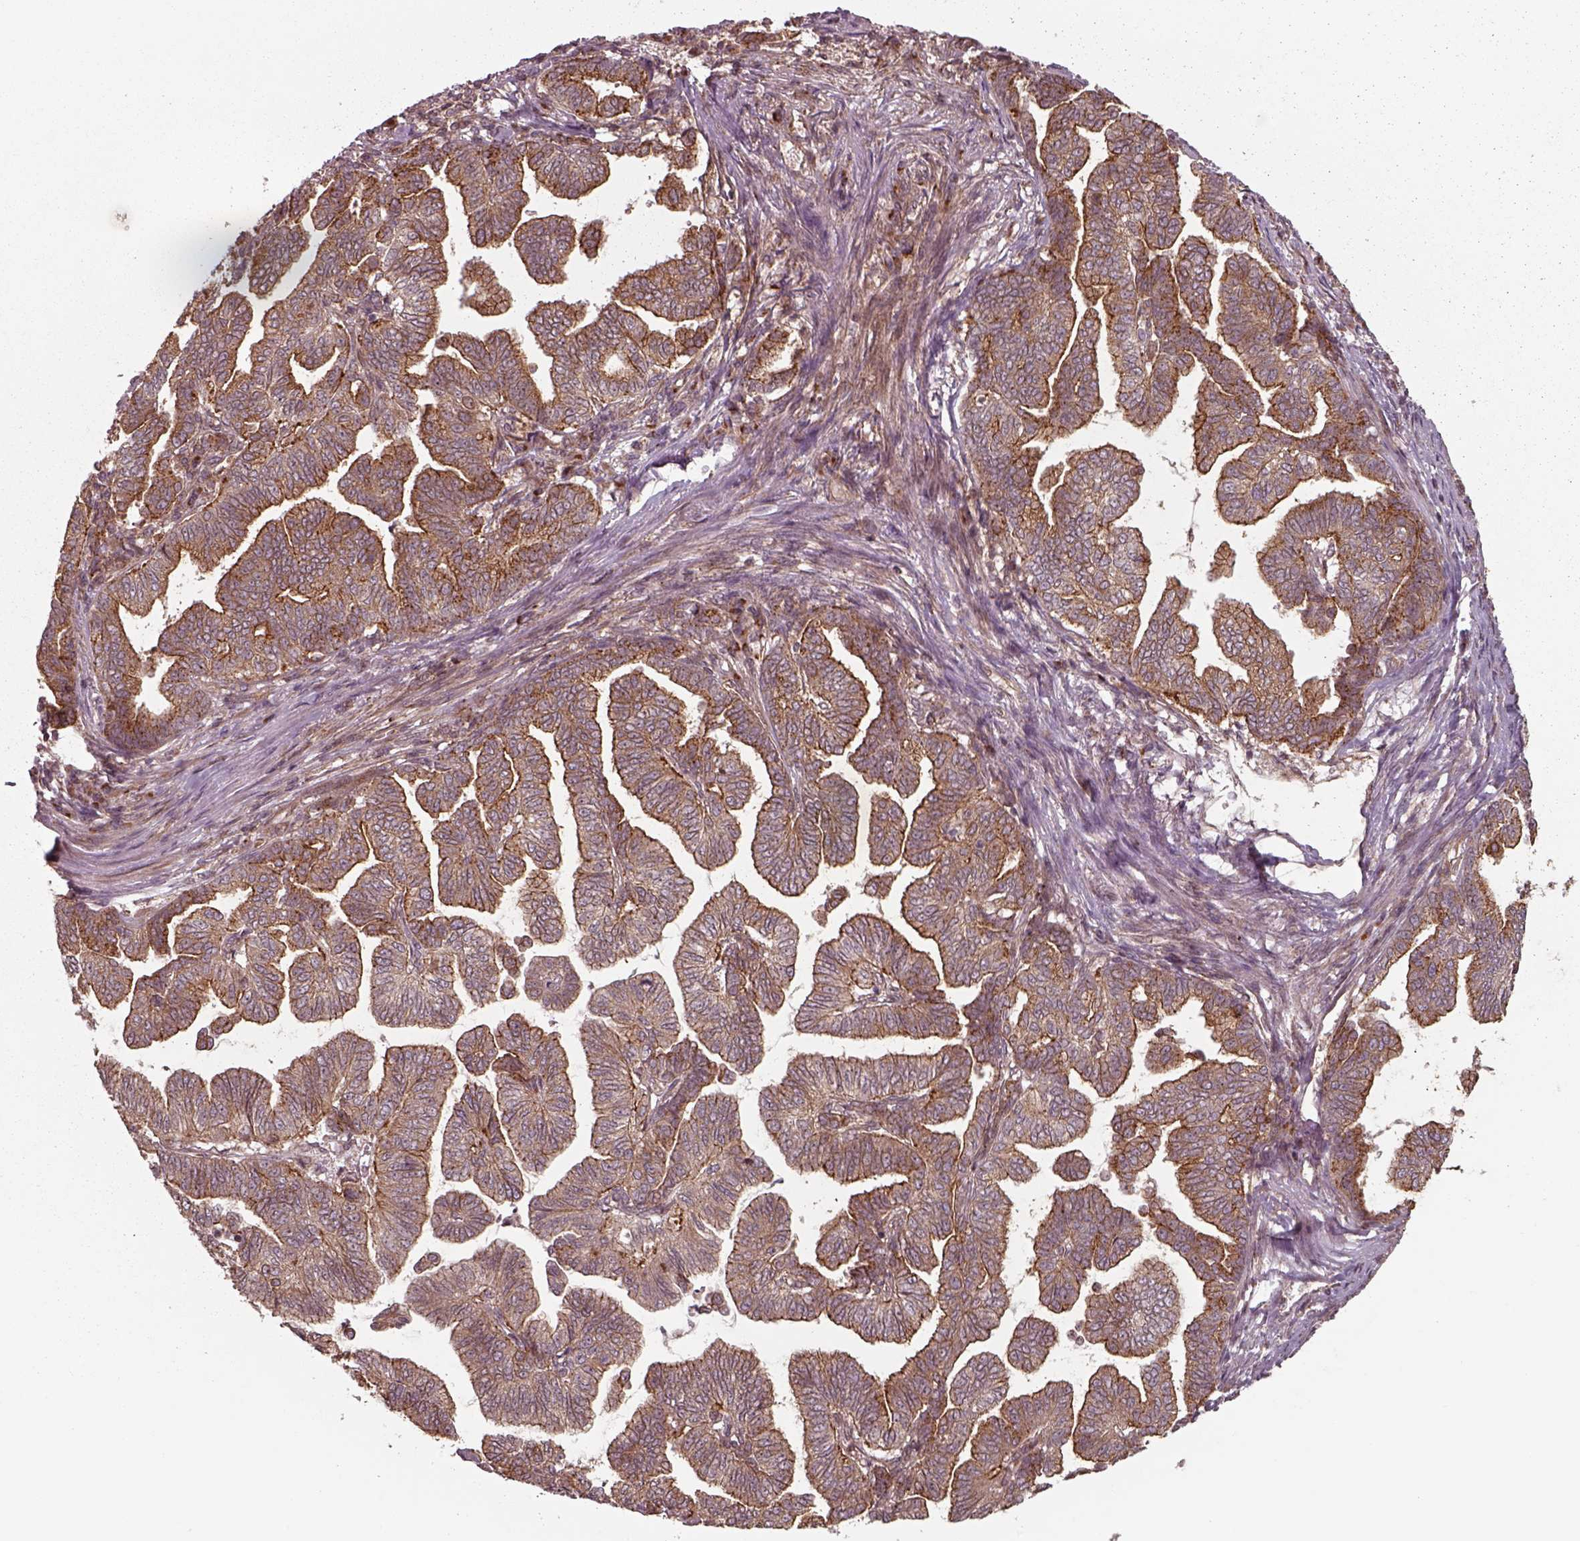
{"staining": {"intensity": "moderate", "quantity": ">75%", "location": "cytoplasmic/membranous"}, "tissue": "stomach cancer", "cell_type": "Tumor cells", "image_type": "cancer", "snomed": [{"axis": "morphology", "description": "Adenocarcinoma, NOS"}, {"axis": "topography", "description": "Stomach"}], "caption": "An image showing moderate cytoplasmic/membranous expression in about >75% of tumor cells in stomach cancer (adenocarcinoma), as visualized by brown immunohistochemical staining.", "gene": "CHMP3", "patient": {"sex": "male", "age": 83}}